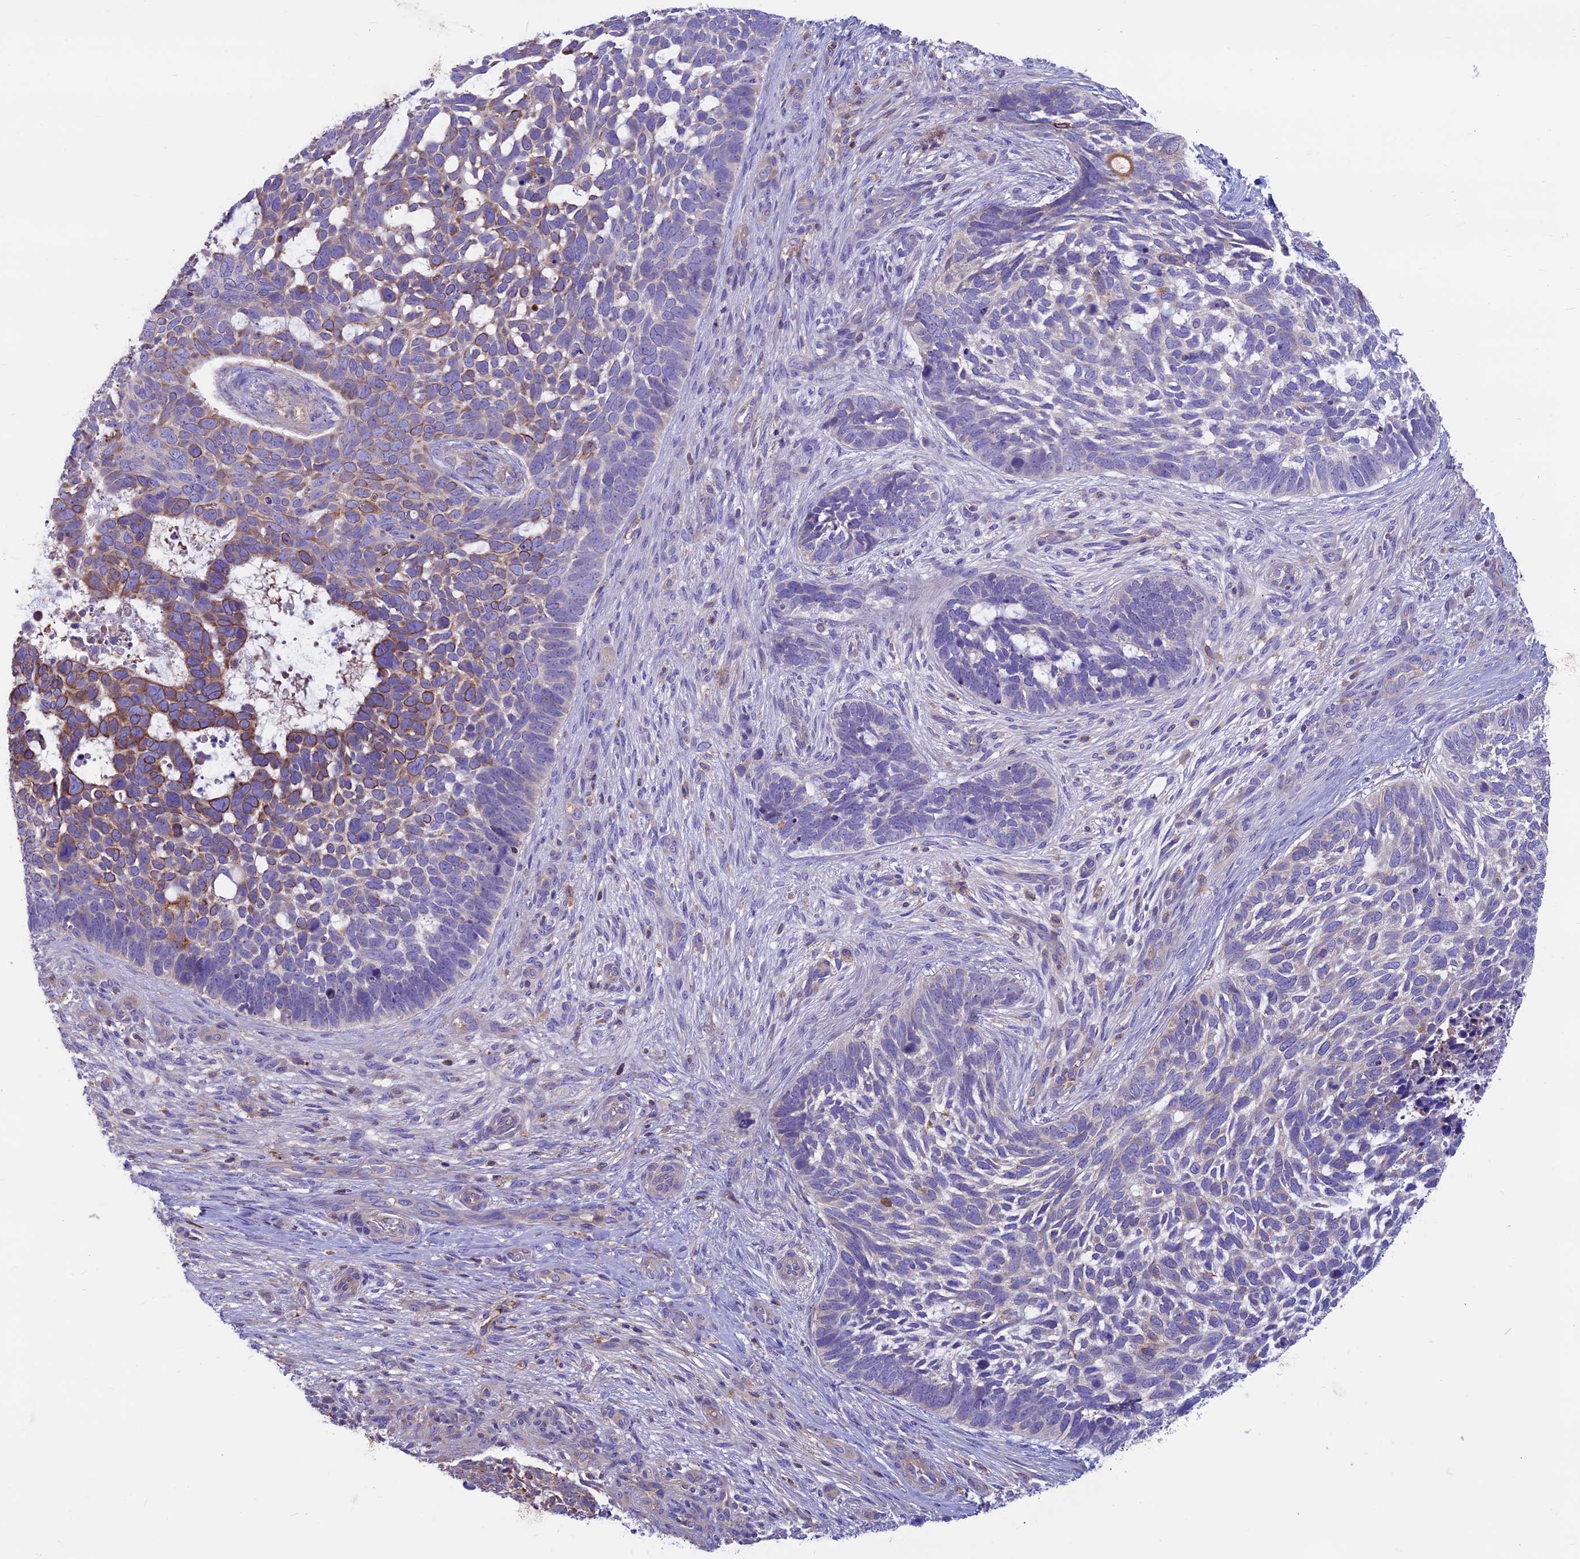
{"staining": {"intensity": "moderate", "quantity": "<25%", "location": "cytoplasmic/membranous"}, "tissue": "skin cancer", "cell_type": "Tumor cells", "image_type": "cancer", "snomed": [{"axis": "morphology", "description": "Basal cell carcinoma"}, {"axis": "topography", "description": "Skin"}], "caption": "Basal cell carcinoma (skin) stained for a protein reveals moderate cytoplasmic/membranous positivity in tumor cells.", "gene": "CDAN1", "patient": {"sex": "male", "age": 88}}